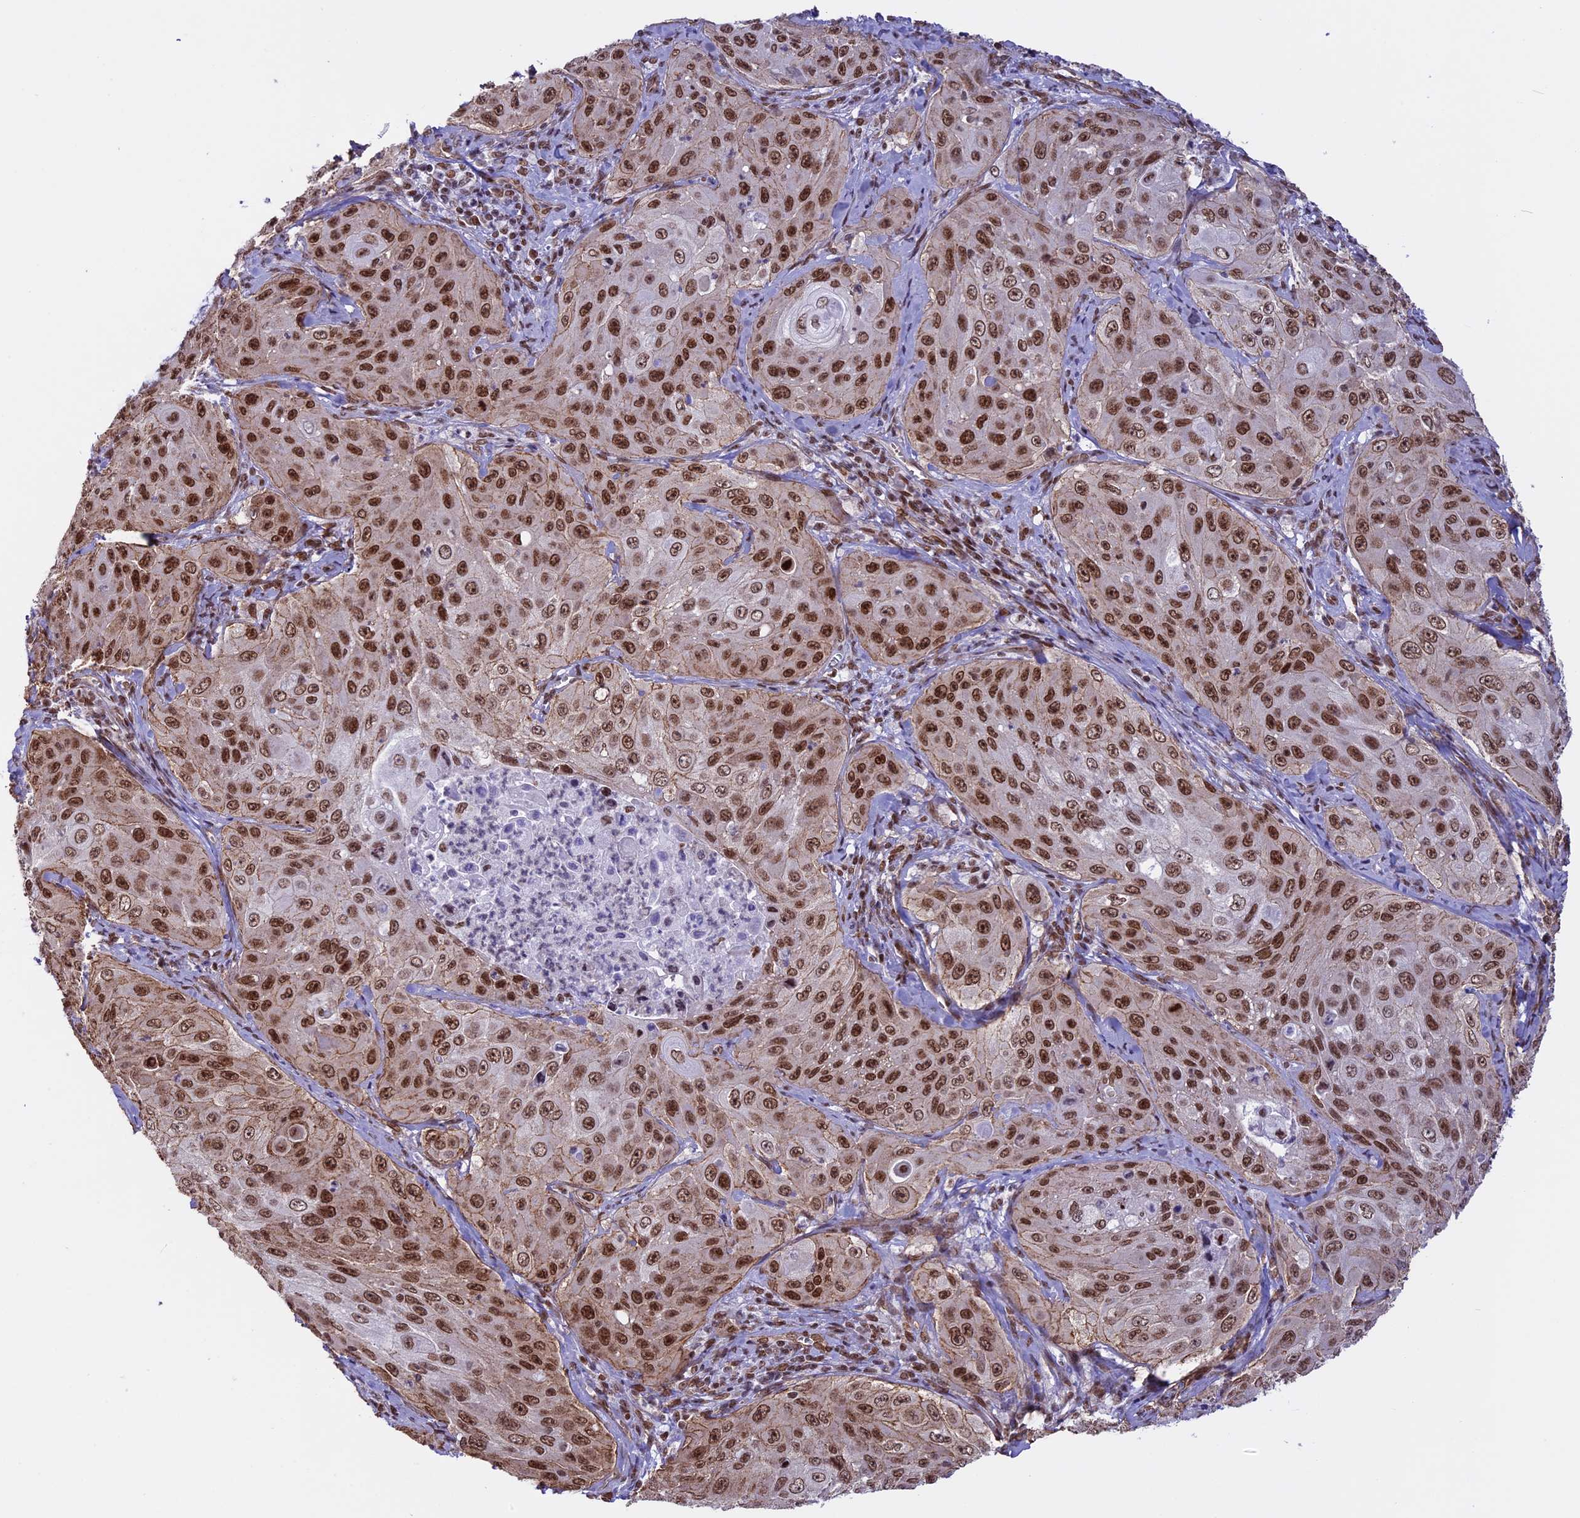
{"staining": {"intensity": "strong", "quantity": ">75%", "location": "nuclear"}, "tissue": "cervical cancer", "cell_type": "Tumor cells", "image_type": "cancer", "snomed": [{"axis": "morphology", "description": "Squamous cell carcinoma, NOS"}, {"axis": "topography", "description": "Cervix"}], "caption": "Approximately >75% of tumor cells in cervical squamous cell carcinoma display strong nuclear protein expression as visualized by brown immunohistochemical staining.", "gene": "MPHOSPH8", "patient": {"sex": "female", "age": 42}}